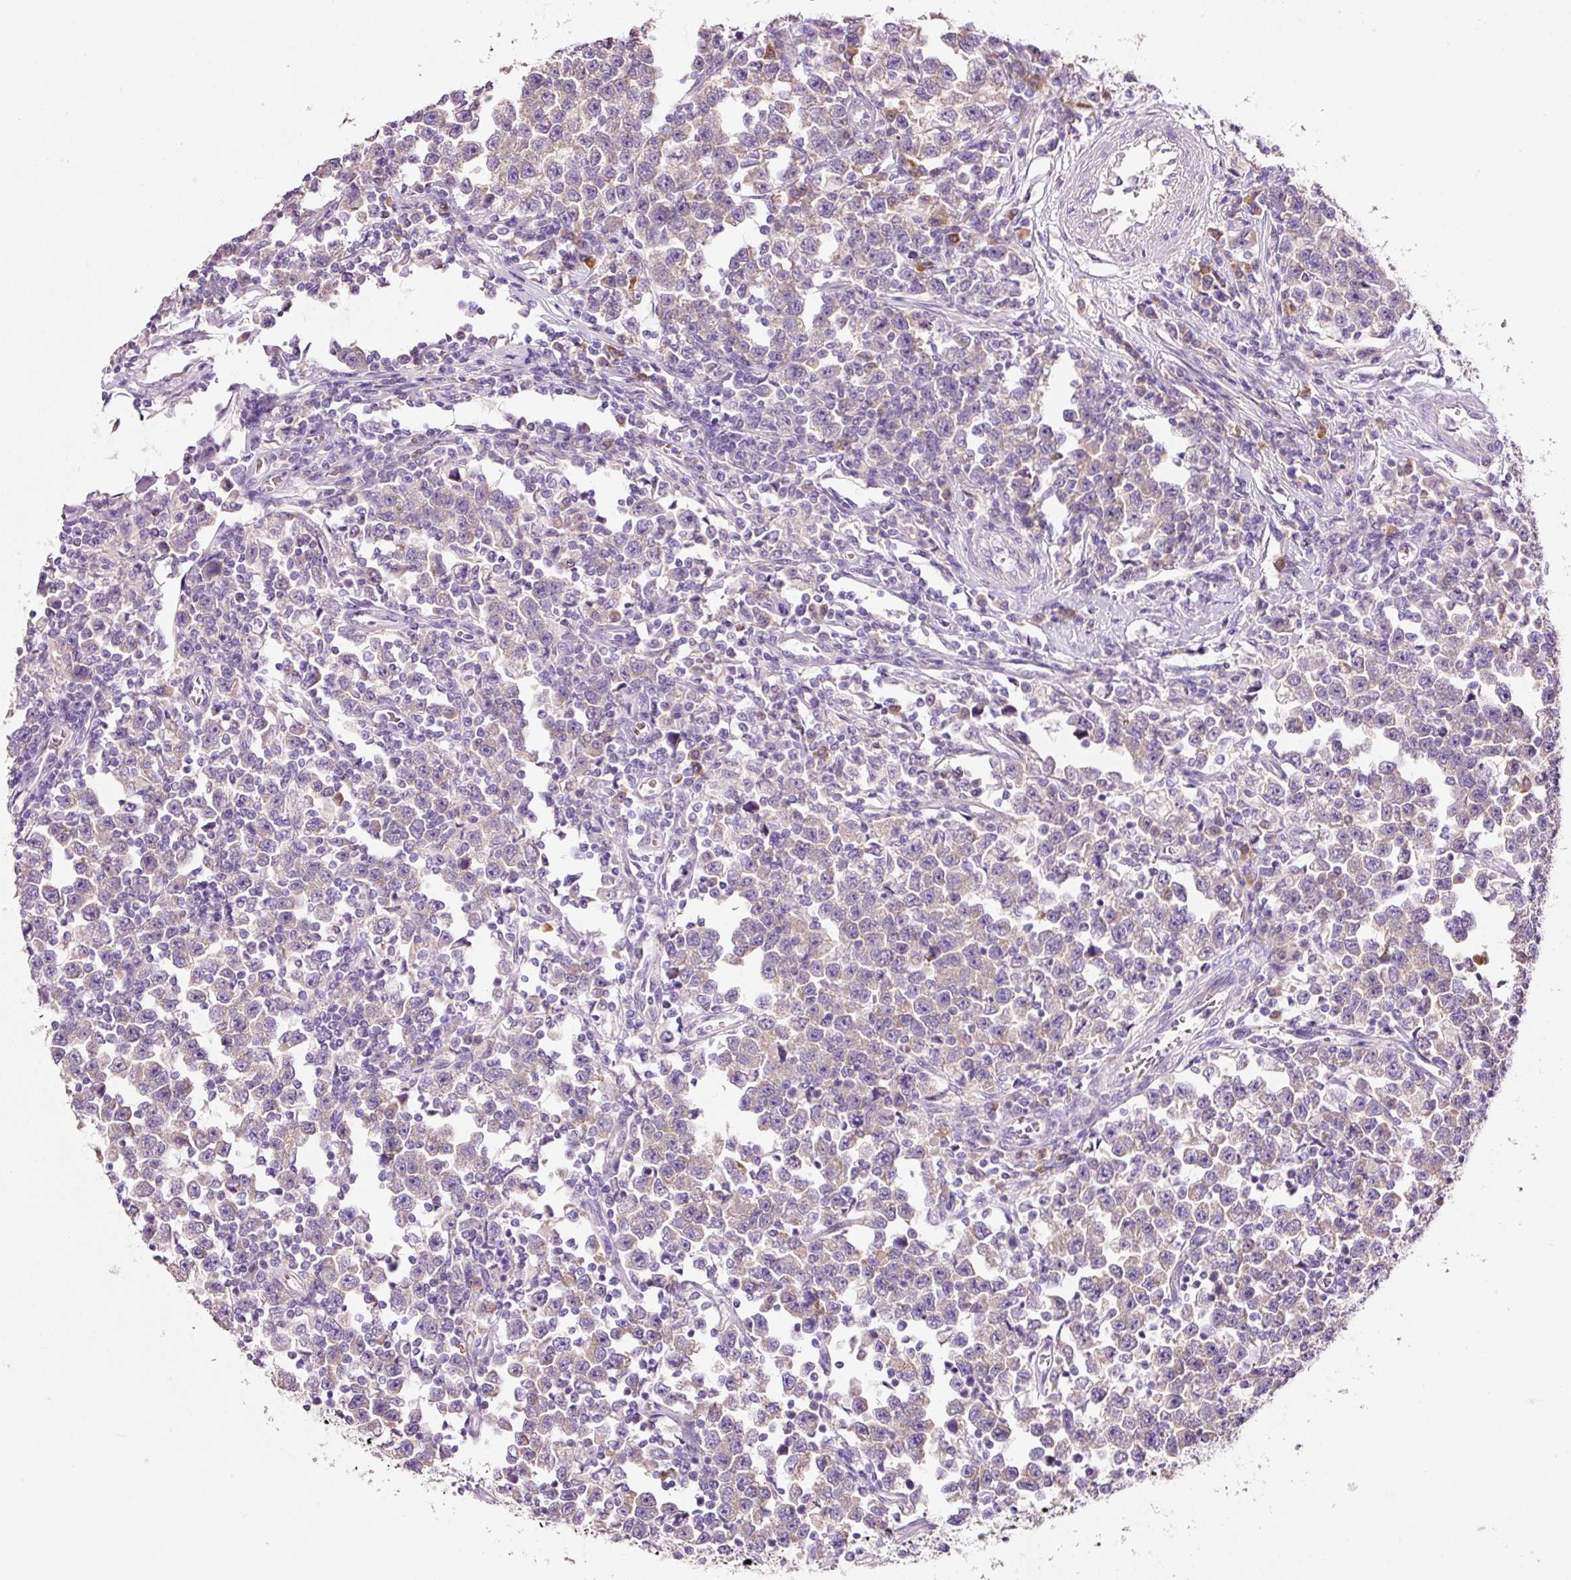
{"staining": {"intensity": "weak", "quantity": "25%-75%", "location": "cytoplasmic/membranous"}, "tissue": "testis cancer", "cell_type": "Tumor cells", "image_type": "cancer", "snomed": [{"axis": "morphology", "description": "Seminoma, NOS"}, {"axis": "topography", "description": "Testis"}], "caption": "Tumor cells exhibit low levels of weak cytoplasmic/membranous staining in approximately 25%-75% of cells in human testis seminoma.", "gene": "TENT5C", "patient": {"sex": "male", "age": 43}}